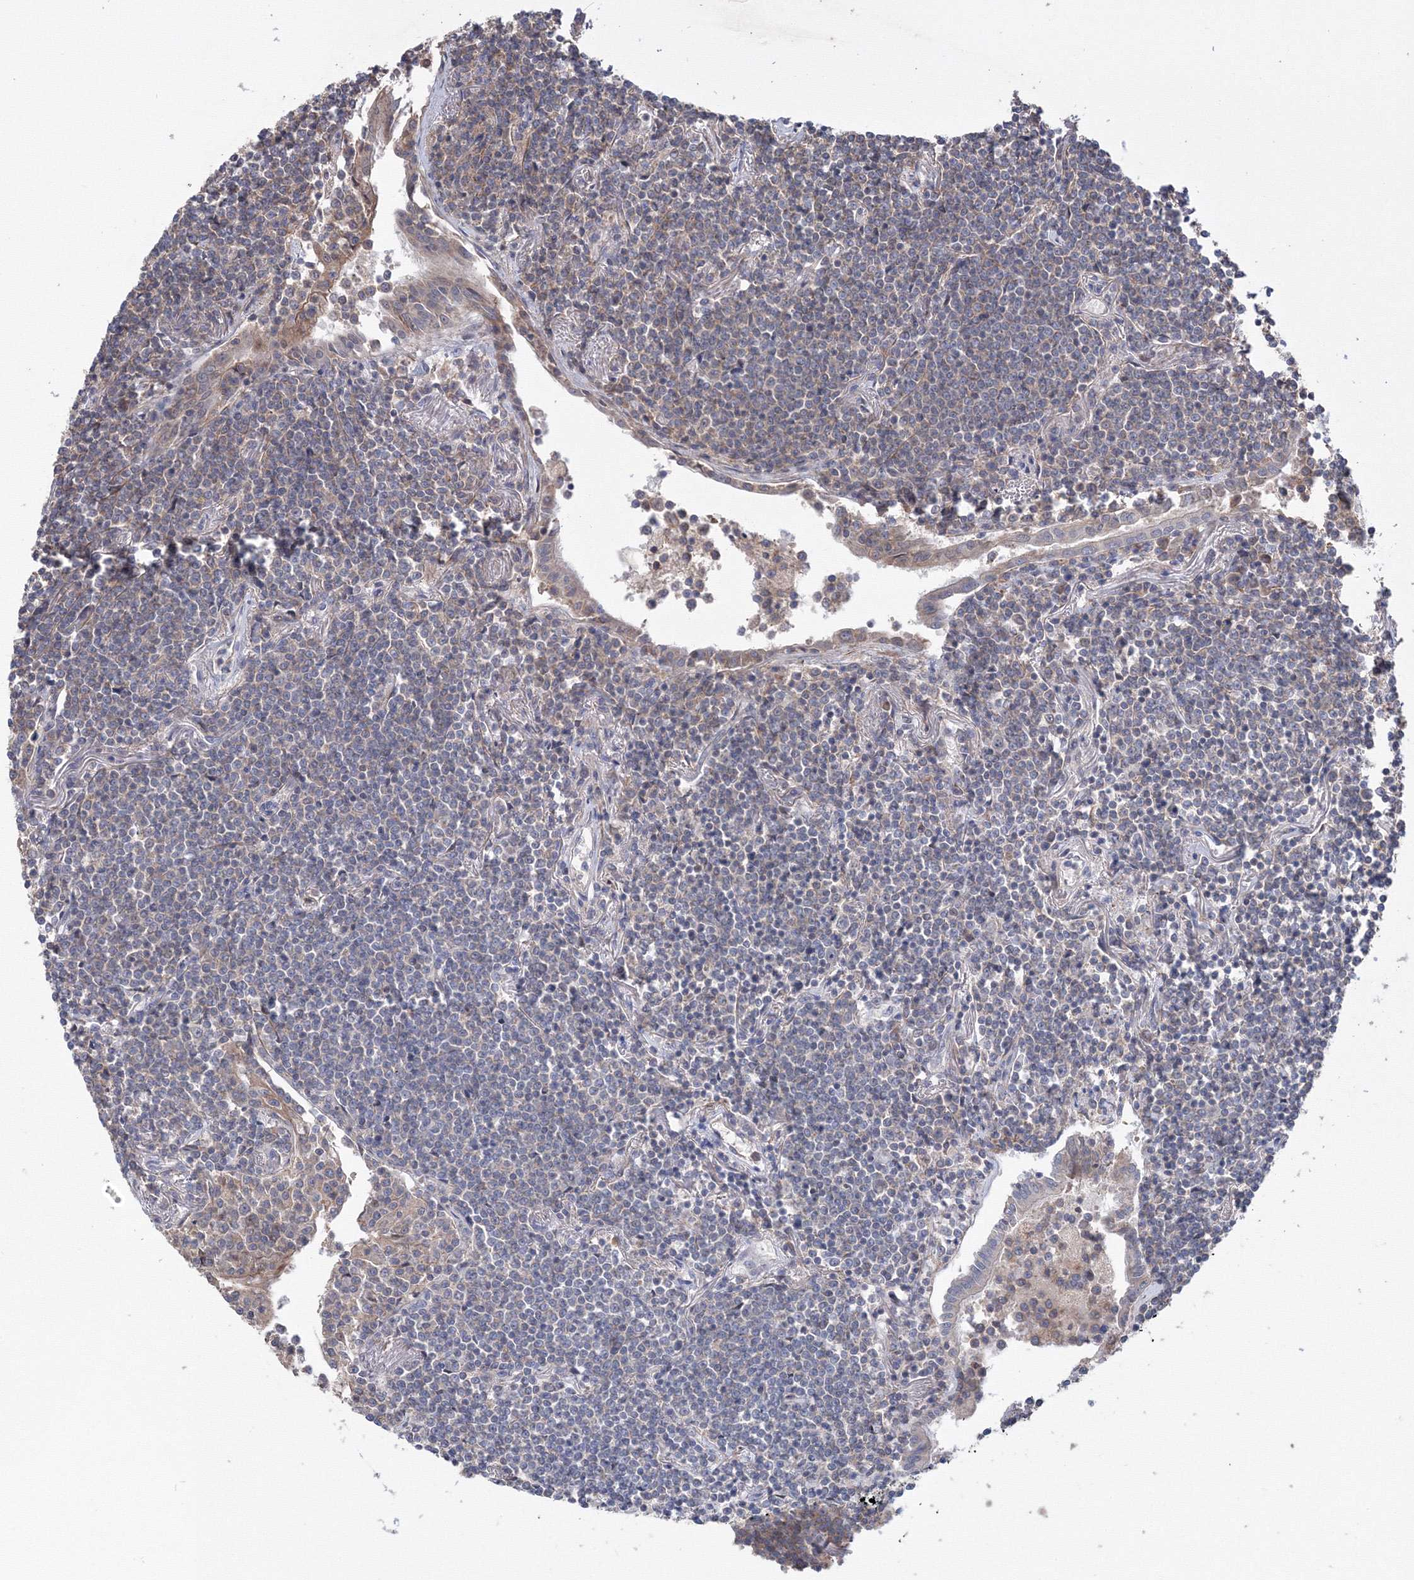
{"staining": {"intensity": "negative", "quantity": "none", "location": "none"}, "tissue": "lymphoma", "cell_type": "Tumor cells", "image_type": "cancer", "snomed": [{"axis": "morphology", "description": "Malignant lymphoma, non-Hodgkin's type, Low grade"}, {"axis": "topography", "description": "Lung"}], "caption": "Immunohistochemistry (IHC) image of lymphoma stained for a protein (brown), which reveals no expression in tumor cells.", "gene": "PPP2R2B", "patient": {"sex": "female", "age": 71}}